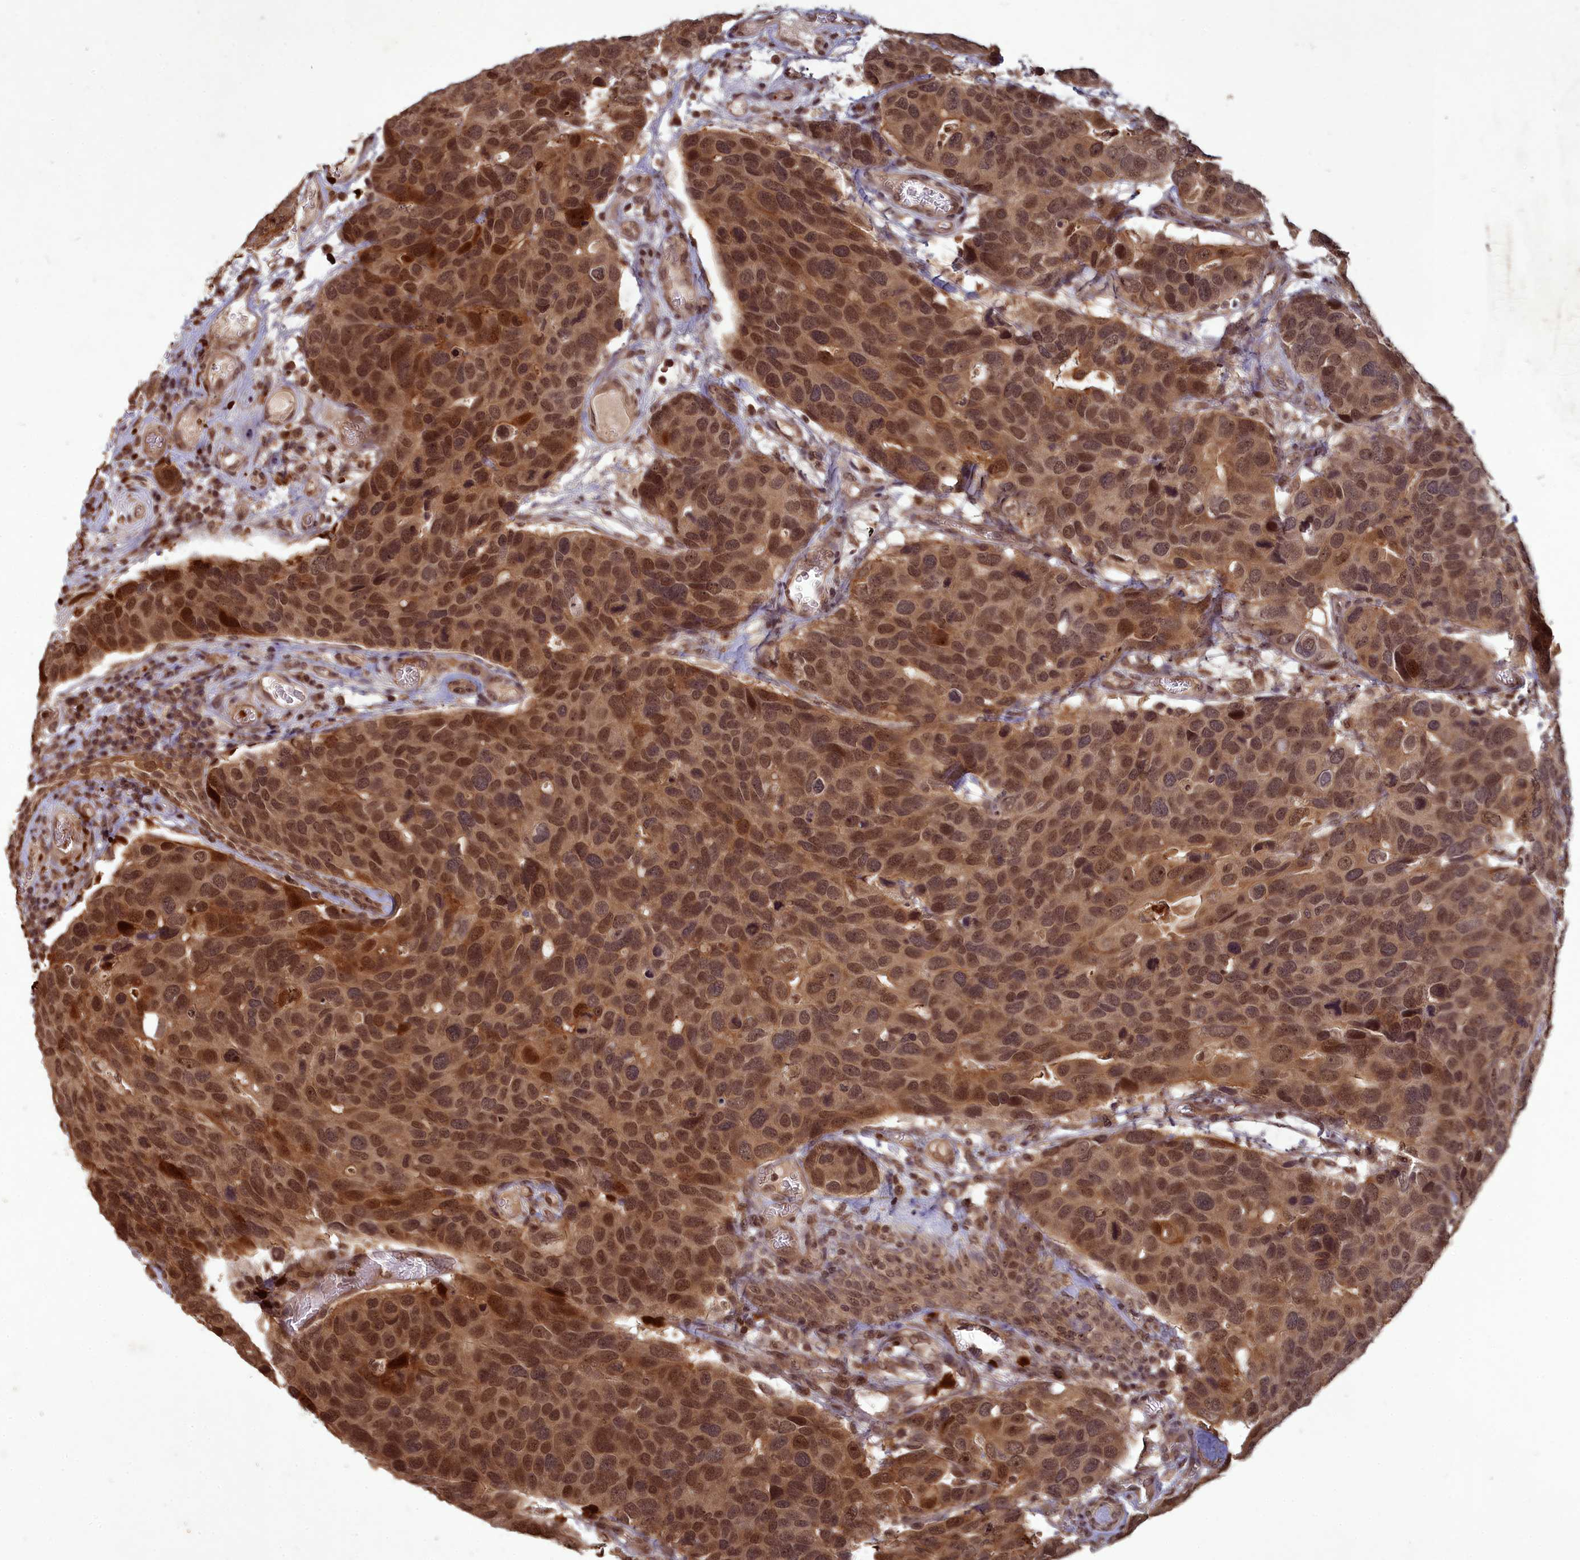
{"staining": {"intensity": "moderate", "quantity": ">75%", "location": "nuclear"}, "tissue": "breast cancer", "cell_type": "Tumor cells", "image_type": "cancer", "snomed": [{"axis": "morphology", "description": "Duct carcinoma"}, {"axis": "topography", "description": "Breast"}], "caption": "Immunohistochemical staining of human breast cancer (intraductal carcinoma) reveals medium levels of moderate nuclear expression in approximately >75% of tumor cells. (DAB = brown stain, brightfield microscopy at high magnification).", "gene": "SRMS", "patient": {"sex": "female", "age": 83}}